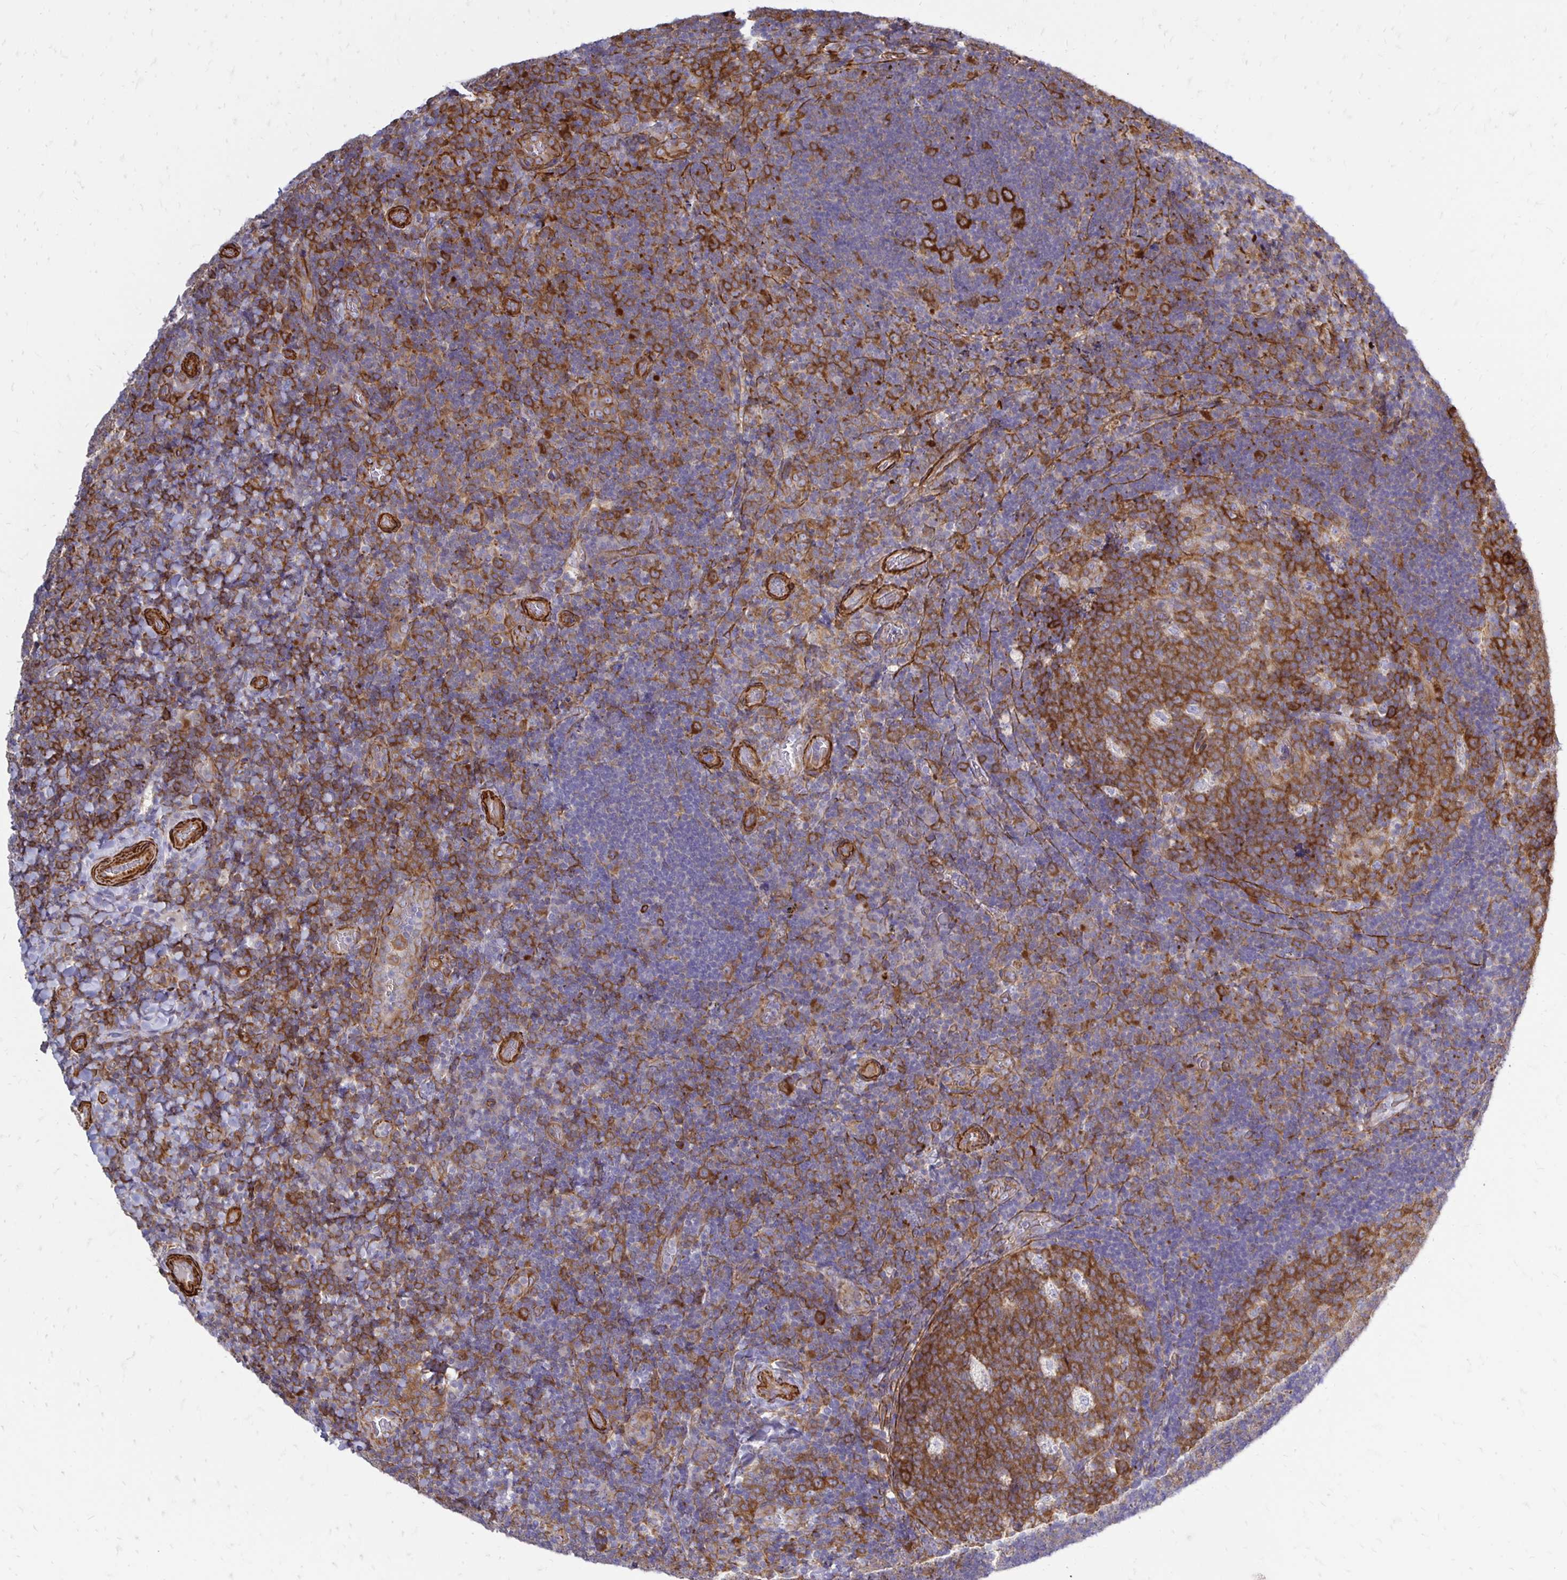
{"staining": {"intensity": "moderate", "quantity": ">75%", "location": "cytoplasmic/membranous"}, "tissue": "tonsil", "cell_type": "Germinal center cells", "image_type": "normal", "snomed": [{"axis": "morphology", "description": "Normal tissue, NOS"}, {"axis": "topography", "description": "Tonsil"}], "caption": "An immunohistochemistry image of unremarkable tissue is shown. Protein staining in brown highlights moderate cytoplasmic/membranous positivity in tonsil within germinal center cells.", "gene": "CTPS1", "patient": {"sex": "male", "age": 17}}